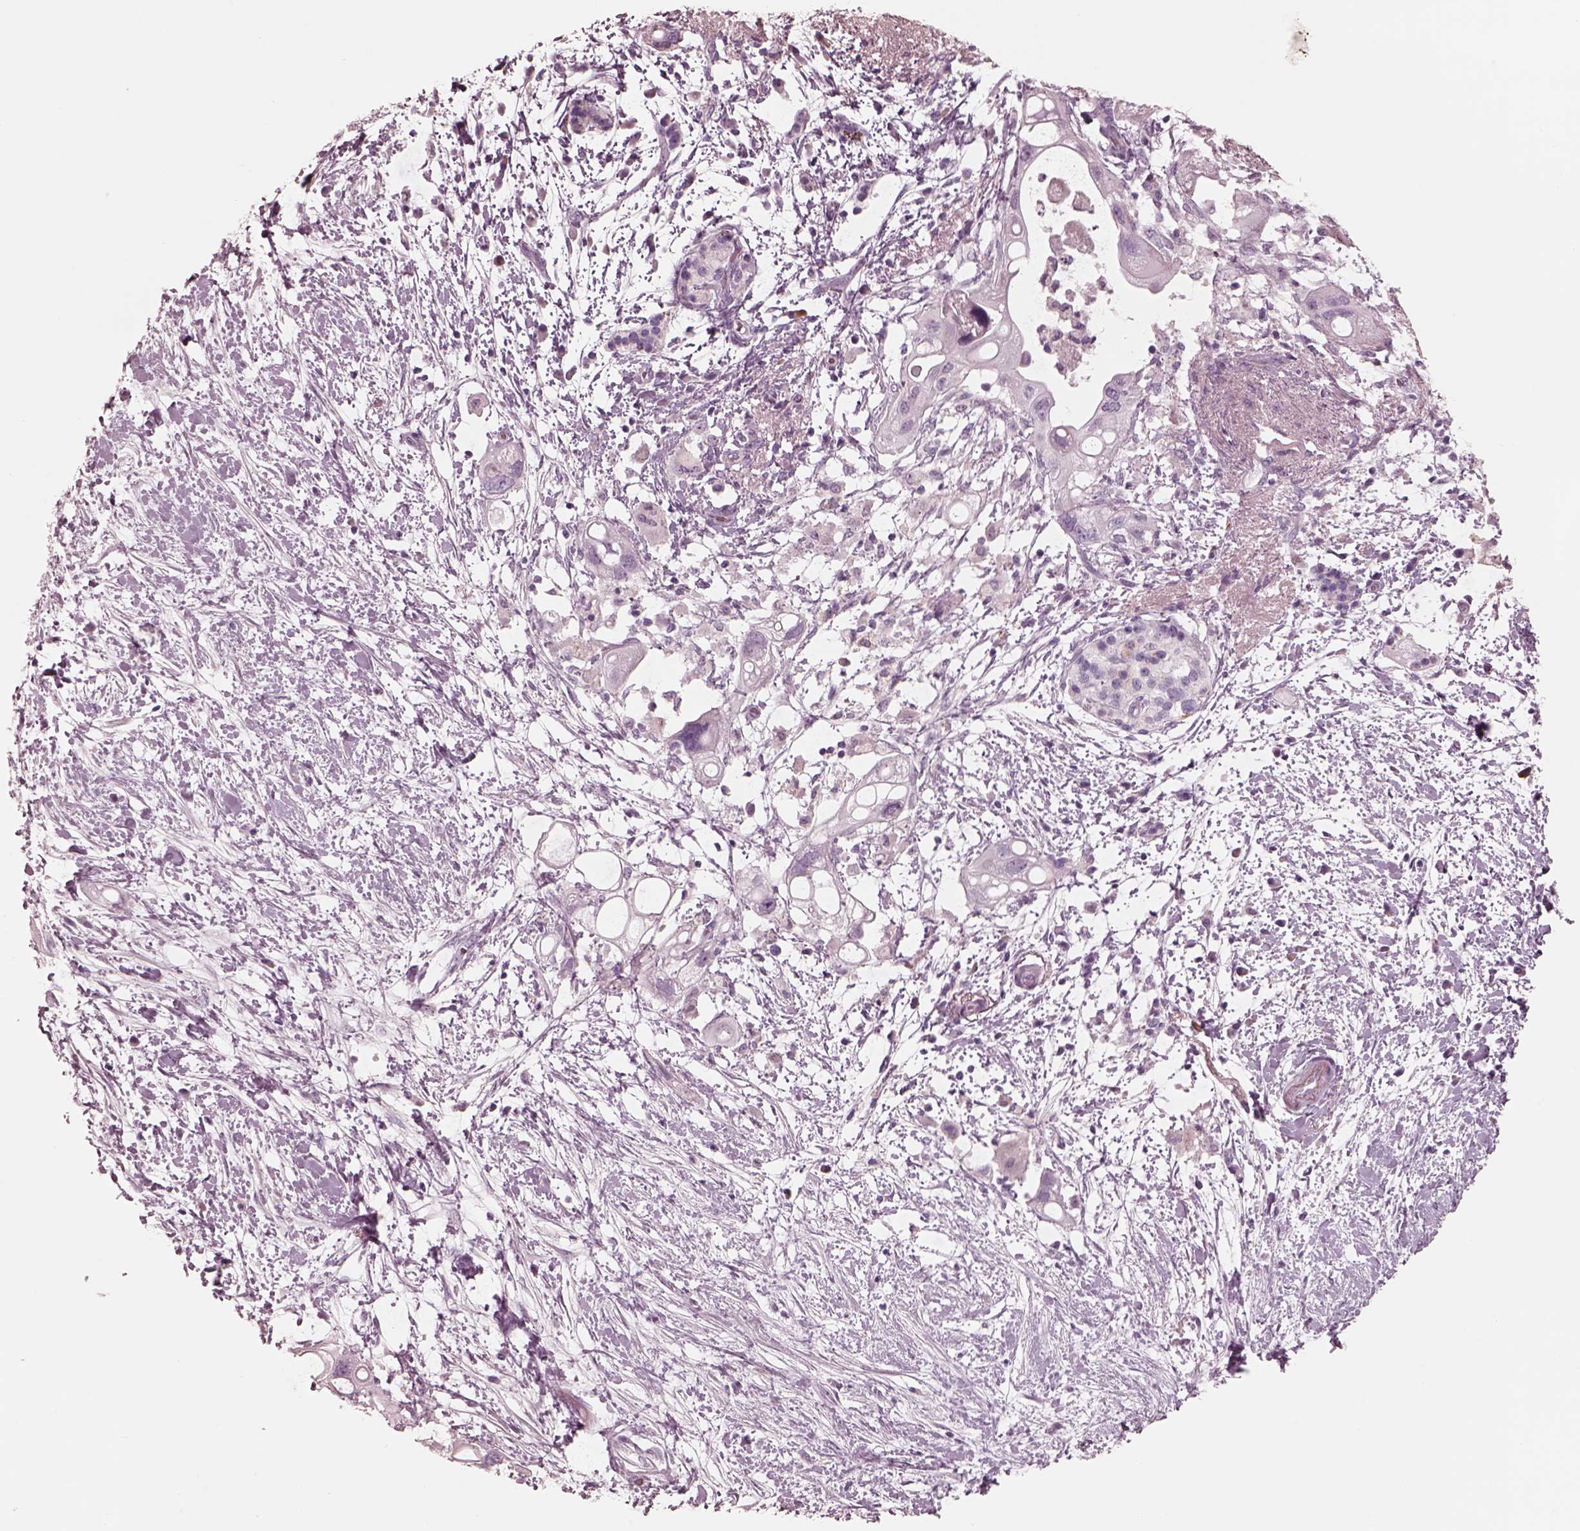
{"staining": {"intensity": "negative", "quantity": "none", "location": "none"}, "tissue": "pancreatic cancer", "cell_type": "Tumor cells", "image_type": "cancer", "snomed": [{"axis": "morphology", "description": "Adenocarcinoma, NOS"}, {"axis": "topography", "description": "Pancreas"}], "caption": "Immunohistochemistry photomicrograph of neoplastic tissue: human pancreatic adenocarcinoma stained with DAB (3,3'-diaminobenzidine) demonstrates no significant protein expression in tumor cells.", "gene": "CADM2", "patient": {"sex": "female", "age": 72}}